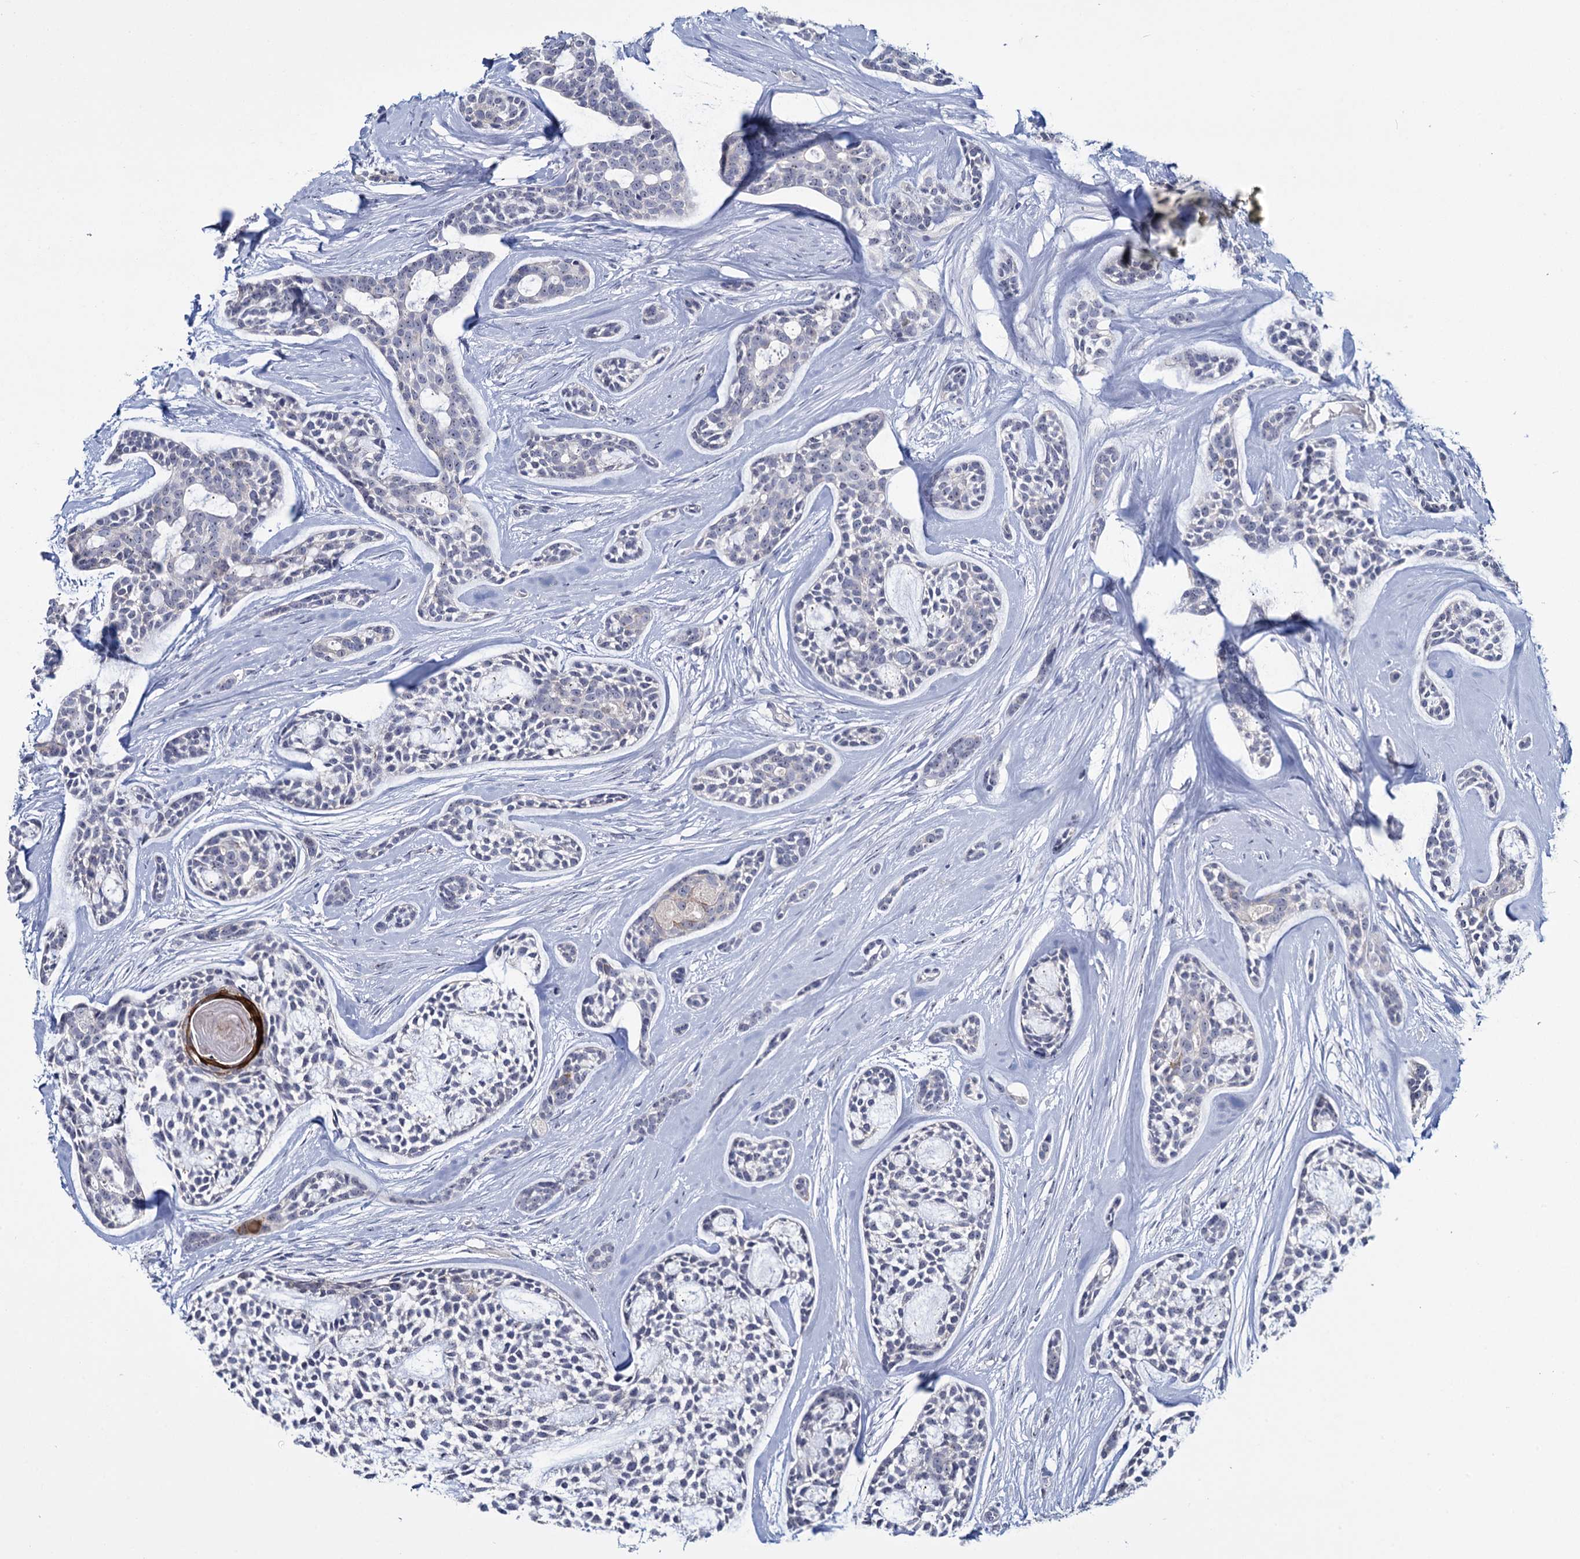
{"staining": {"intensity": "negative", "quantity": "none", "location": "none"}, "tissue": "head and neck cancer", "cell_type": "Tumor cells", "image_type": "cancer", "snomed": [{"axis": "morphology", "description": "Adenocarcinoma, NOS"}, {"axis": "topography", "description": "Subcutis"}, {"axis": "topography", "description": "Head-Neck"}], "caption": "Immunohistochemistry of head and neck cancer (adenocarcinoma) reveals no expression in tumor cells.", "gene": "SFN", "patient": {"sex": "female", "age": 73}}